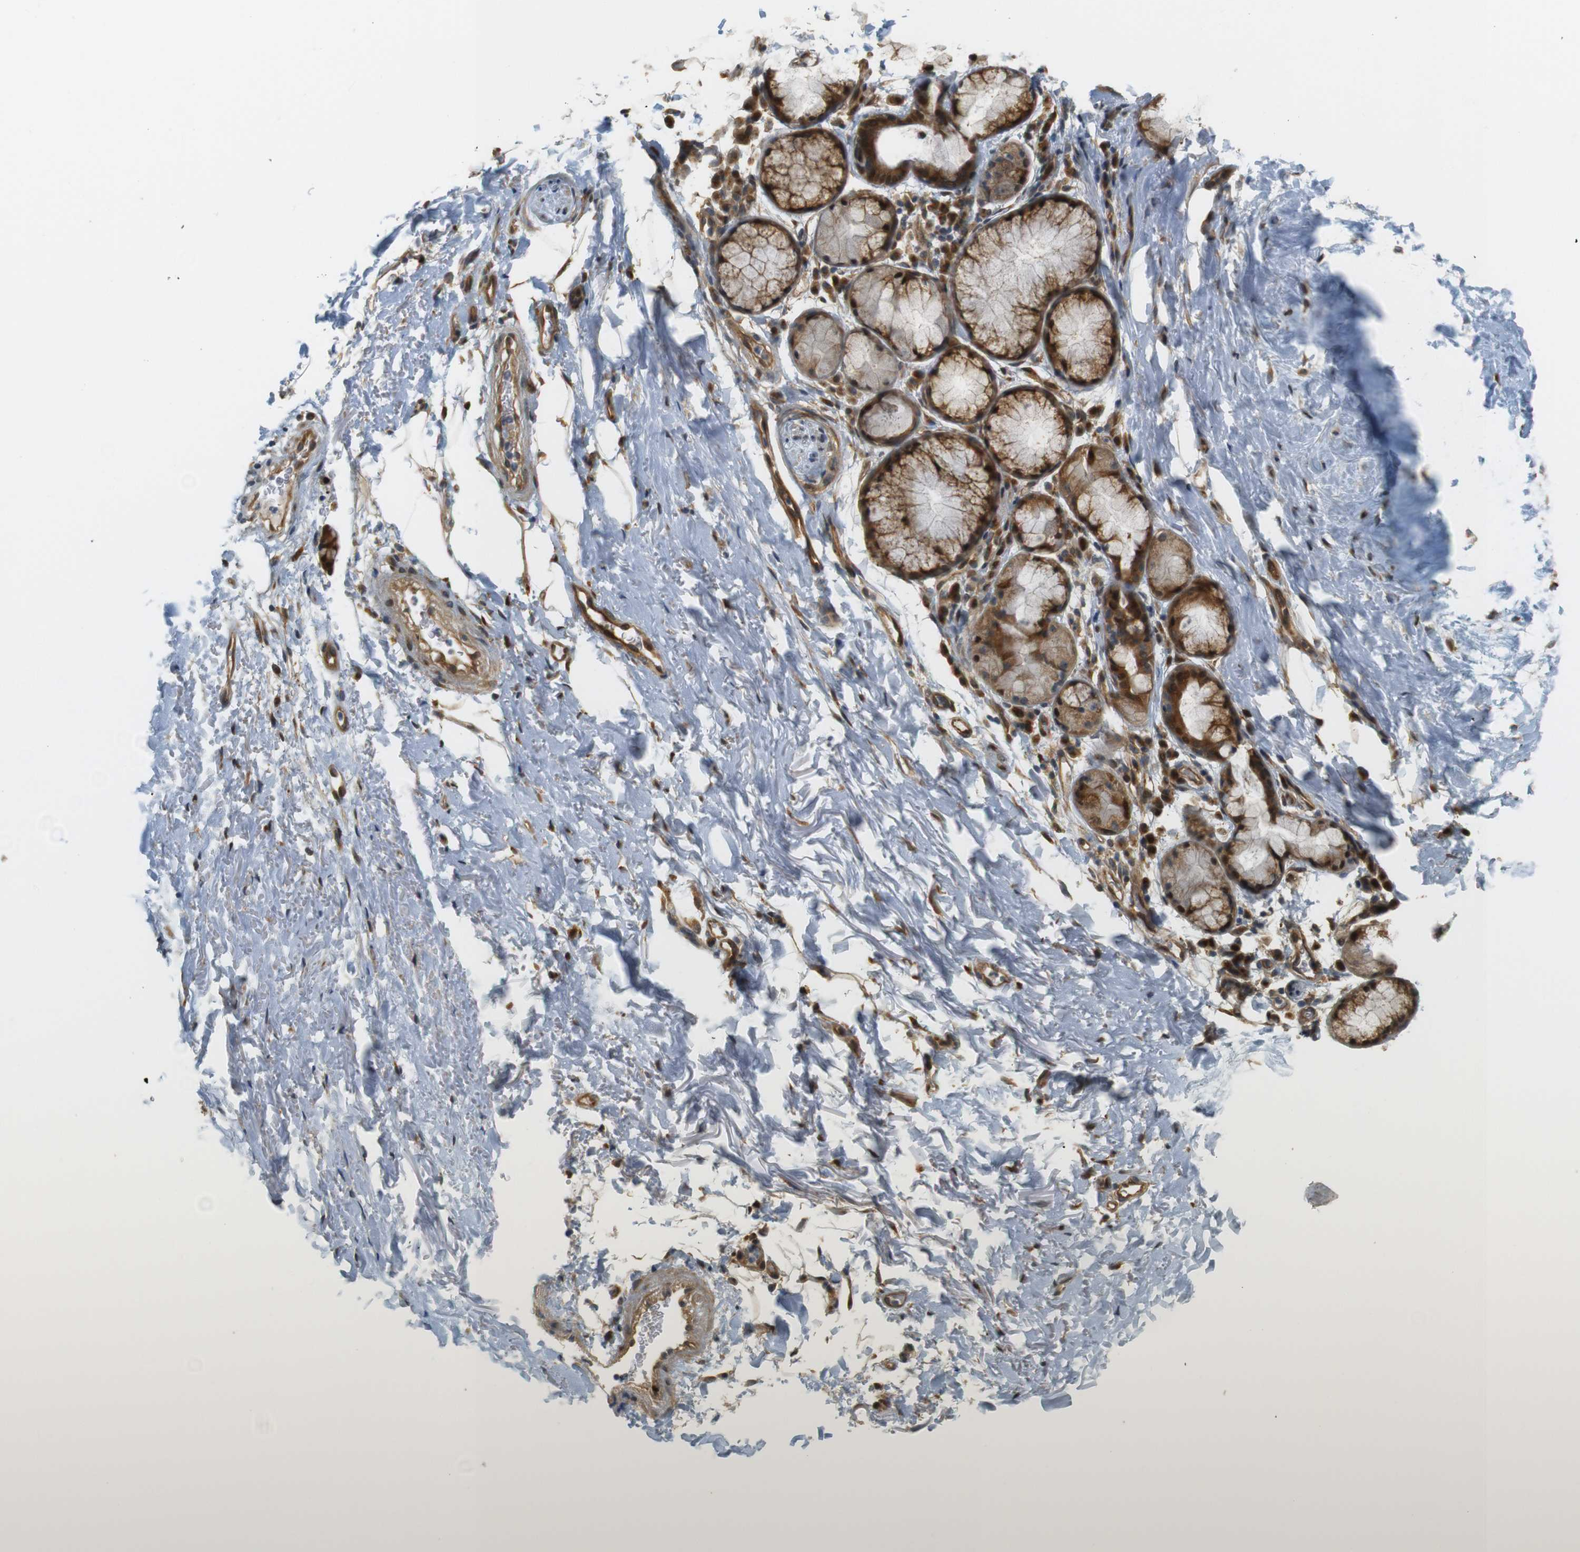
{"staining": {"intensity": "moderate", "quantity": "25%-75%", "location": "cytoplasmic/membranous,nuclear"}, "tissue": "adipose tissue", "cell_type": "Adipocytes", "image_type": "normal", "snomed": [{"axis": "morphology", "description": "Normal tissue, NOS"}, {"axis": "topography", "description": "Cartilage tissue"}, {"axis": "topography", "description": "Bronchus"}], "caption": "Unremarkable adipose tissue reveals moderate cytoplasmic/membranous,nuclear expression in about 25%-75% of adipocytes.", "gene": "TSPAN9", "patient": {"sex": "female", "age": 73}}